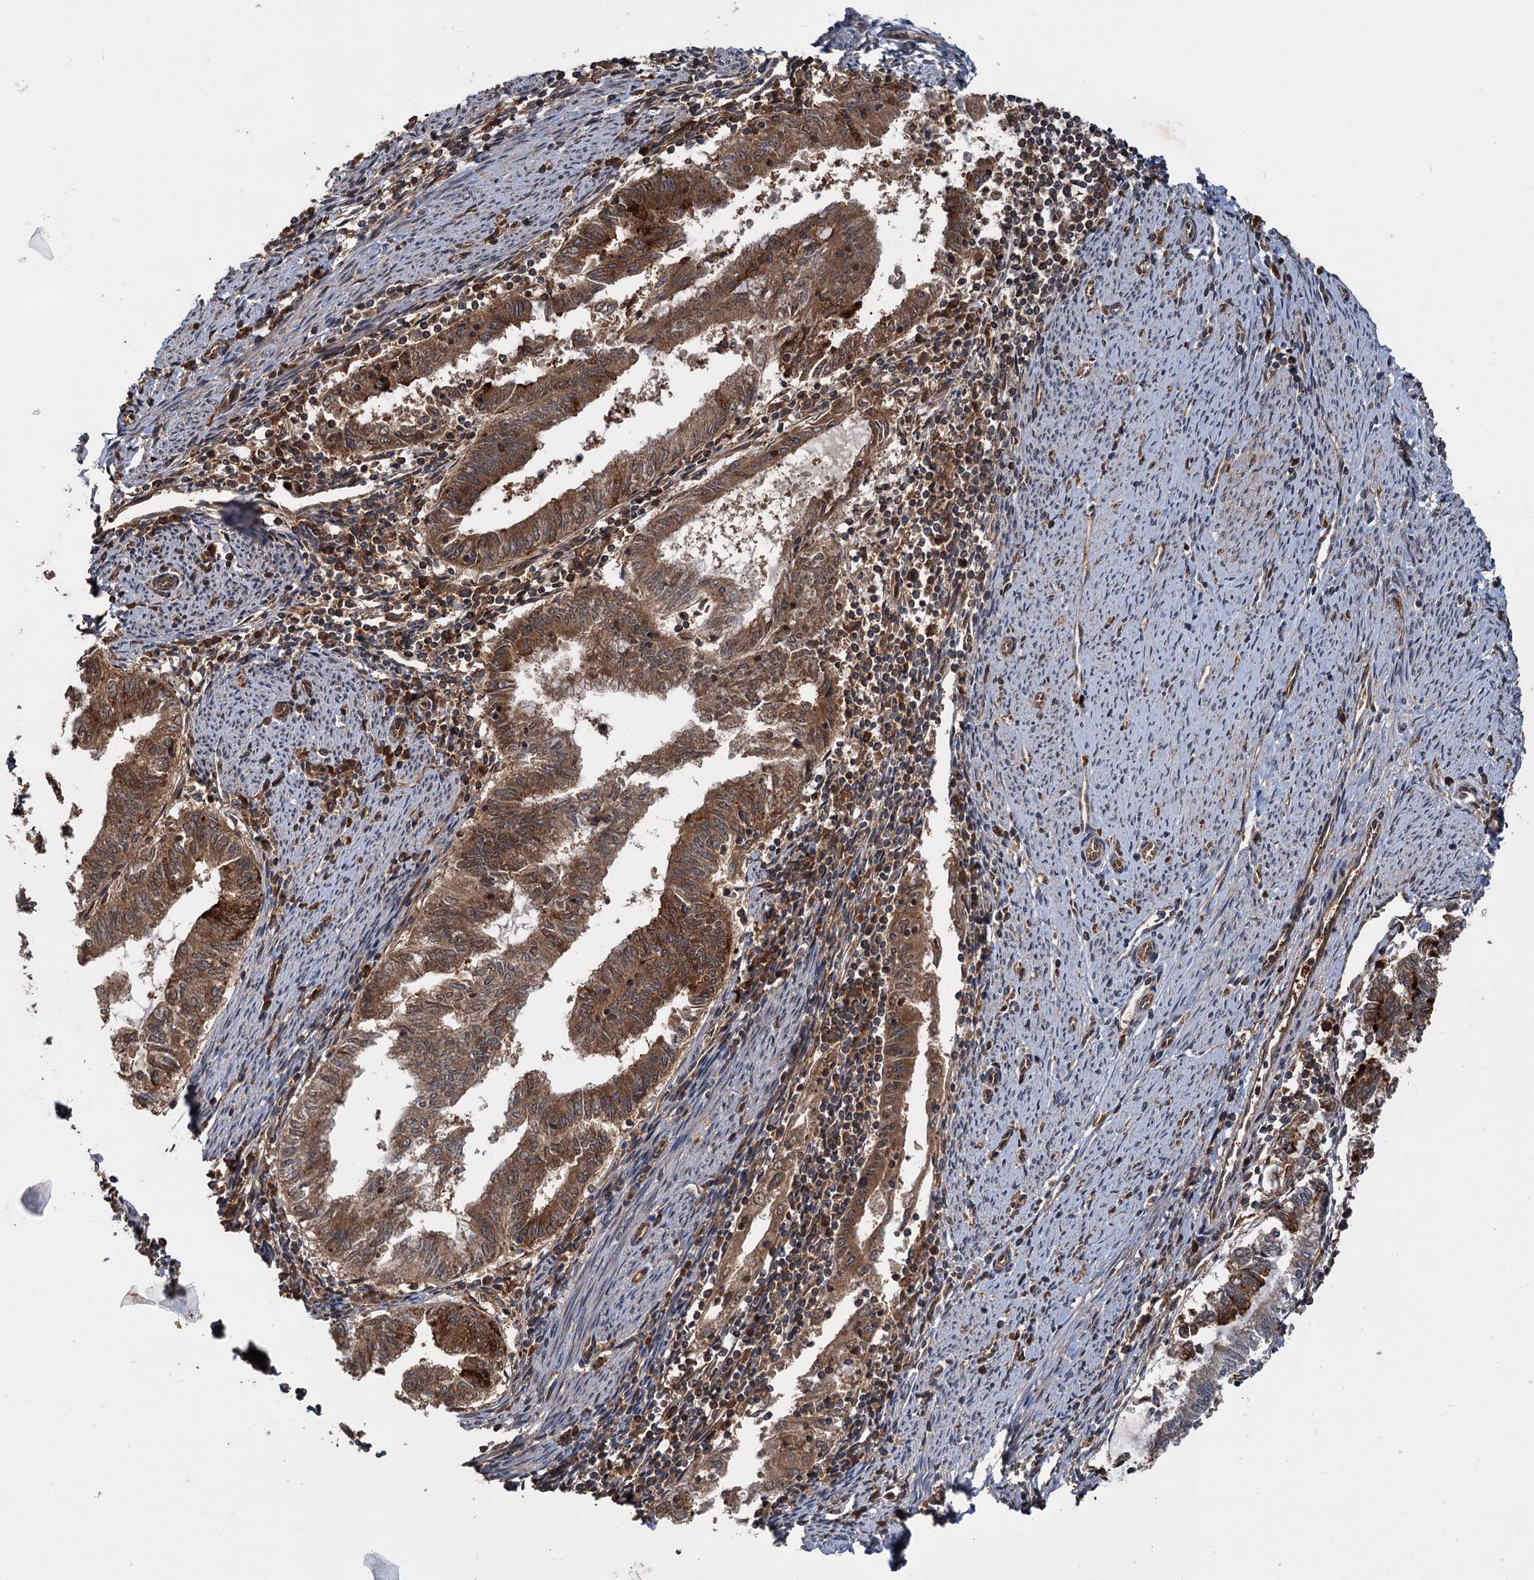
{"staining": {"intensity": "strong", "quantity": ">75%", "location": "cytoplasmic/membranous"}, "tissue": "endometrial cancer", "cell_type": "Tumor cells", "image_type": "cancer", "snomed": [{"axis": "morphology", "description": "Adenocarcinoma, NOS"}, {"axis": "topography", "description": "Endometrium"}], "caption": "Protein expression analysis of human endometrial cancer (adenocarcinoma) reveals strong cytoplasmic/membranous positivity in approximately >75% of tumor cells. (DAB IHC, brown staining for protein, blue staining for nuclei).", "gene": "KANSL2", "patient": {"sex": "female", "age": 79}}